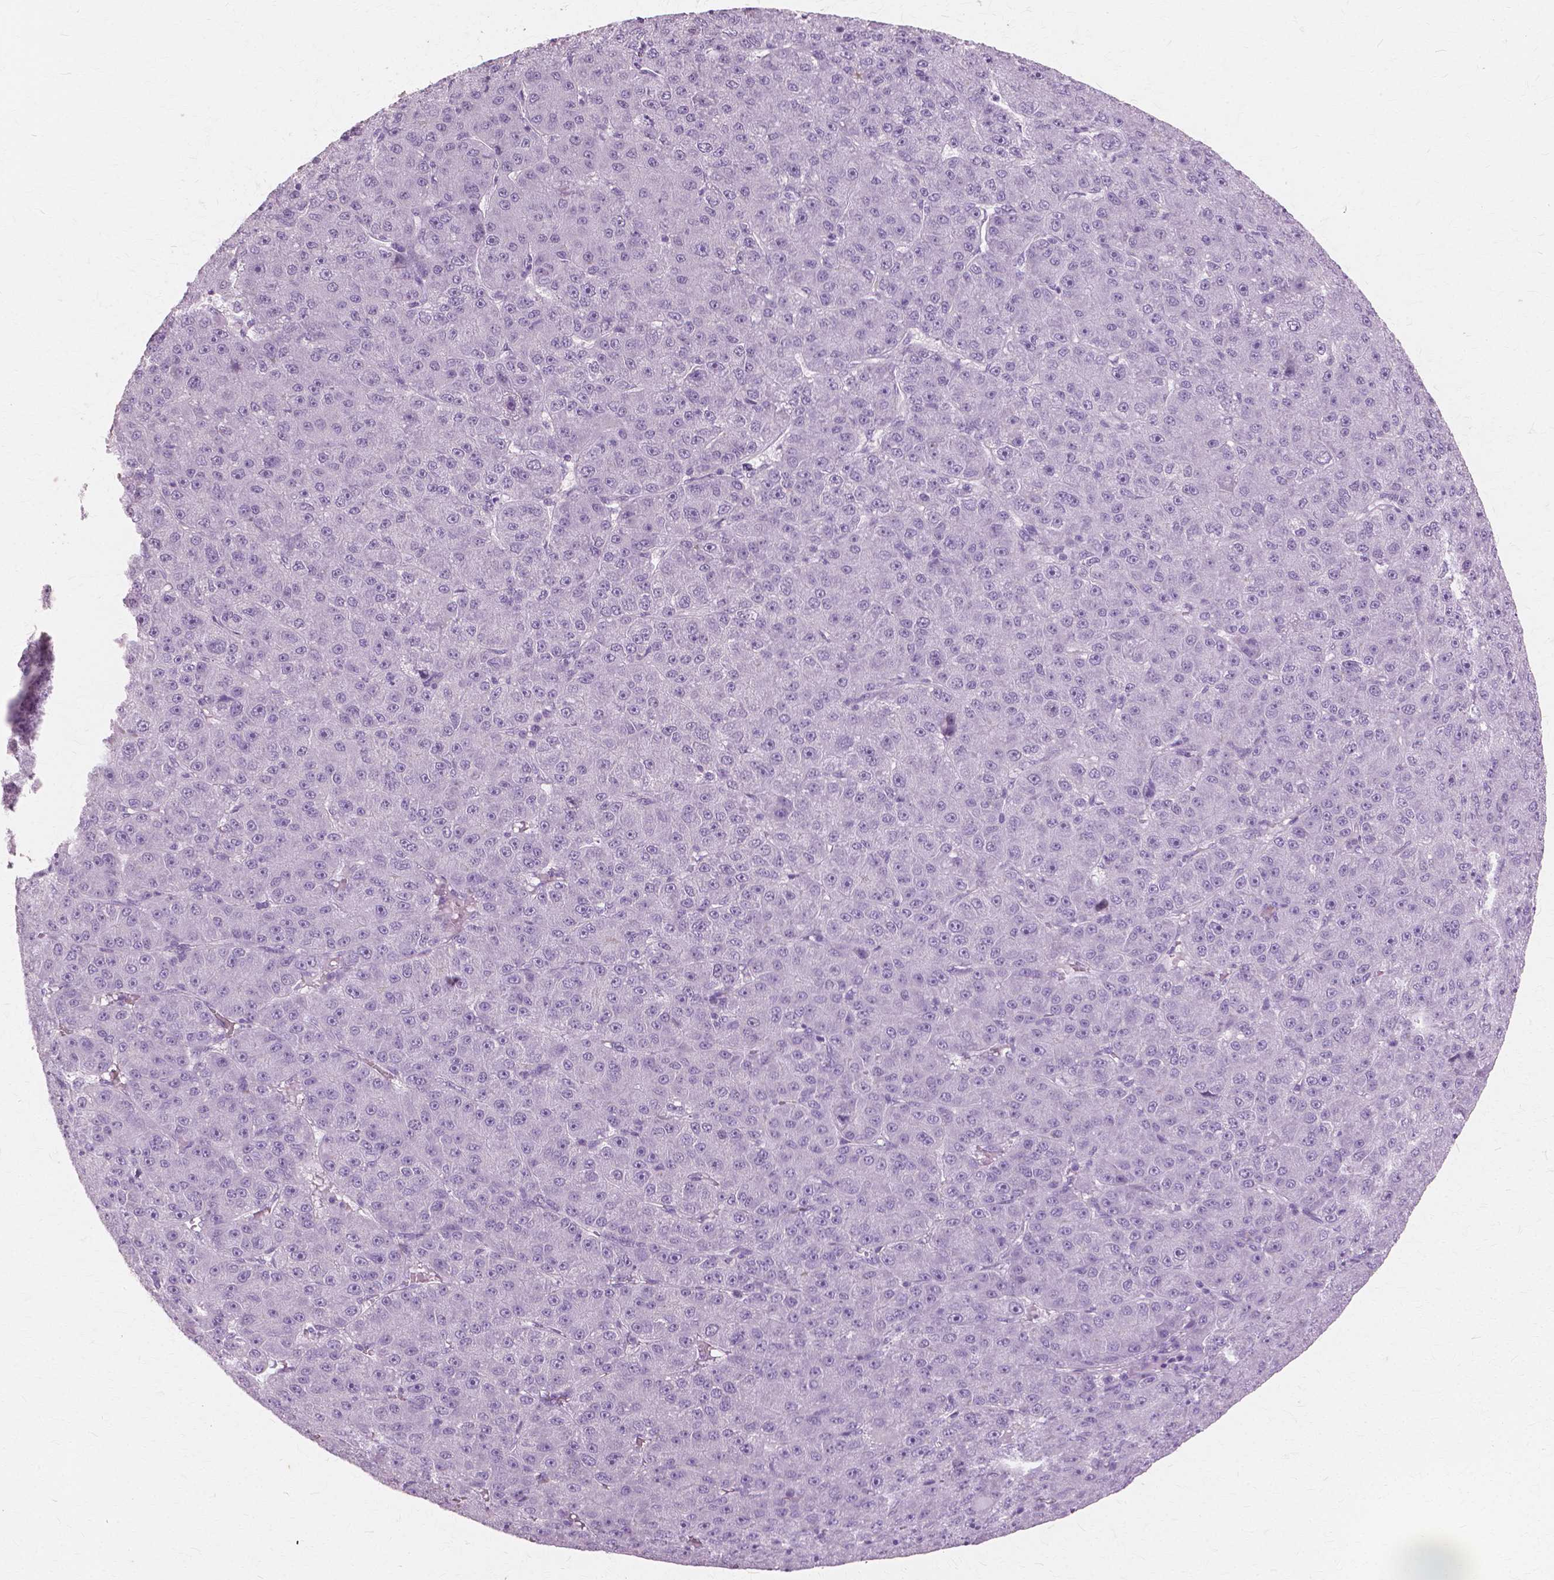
{"staining": {"intensity": "negative", "quantity": "none", "location": "none"}, "tissue": "liver cancer", "cell_type": "Tumor cells", "image_type": "cancer", "snomed": [{"axis": "morphology", "description": "Carcinoma, Hepatocellular, NOS"}, {"axis": "topography", "description": "Liver"}], "caption": "The immunohistochemistry (IHC) photomicrograph has no significant positivity in tumor cells of liver cancer tissue. (Stains: DAB (3,3'-diaminobenzidine) IHC with hematoxylin counter stain, Microscopy: brightfield microscopy at high magnification).", "gene": "SFTPD", "patient": {"sex": "male", "age": 67}}